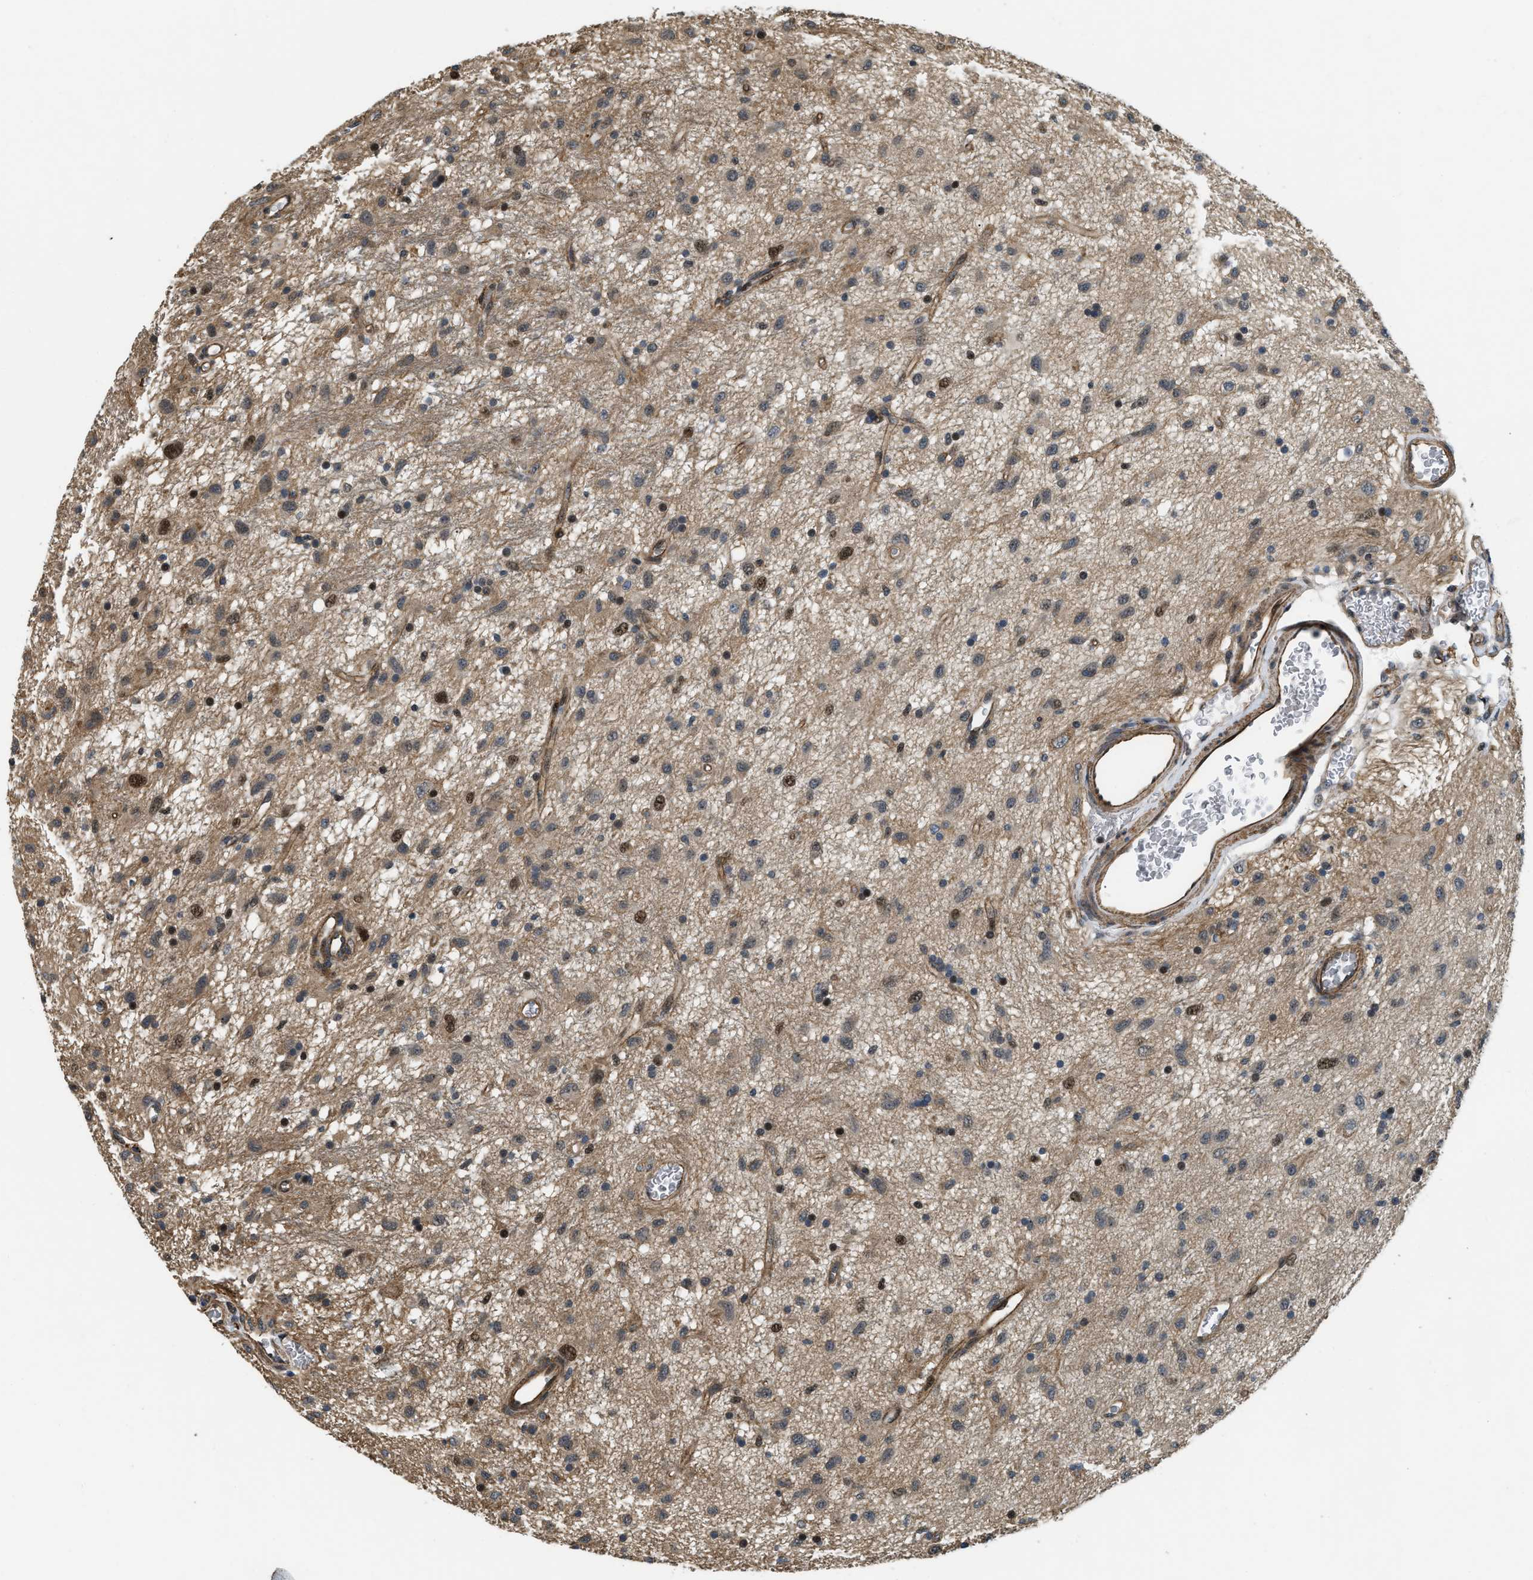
{"staining": {"intensity": "strong", "quantity": "<25%", "location": "cytoplasmic/membranous,nuclear"}, "tissue": "glioma", "cell_type": "Tumor cells", "image_type": "cancer", "snomed": [{"axis": "morphology", "description": "Glioma, malignant, Low grade"}, {"axis": "topography", "description": "Brain"}], "caption": "Malignant glioma (low-grade) tissue reveals strong cytoplasmic/membranous and nuclear positivity in approximately <25% of tumor cells, visualized by immunohistochemistry.", "gene": "LTA4H", "patient": {"sex": "male", "age": 77}}